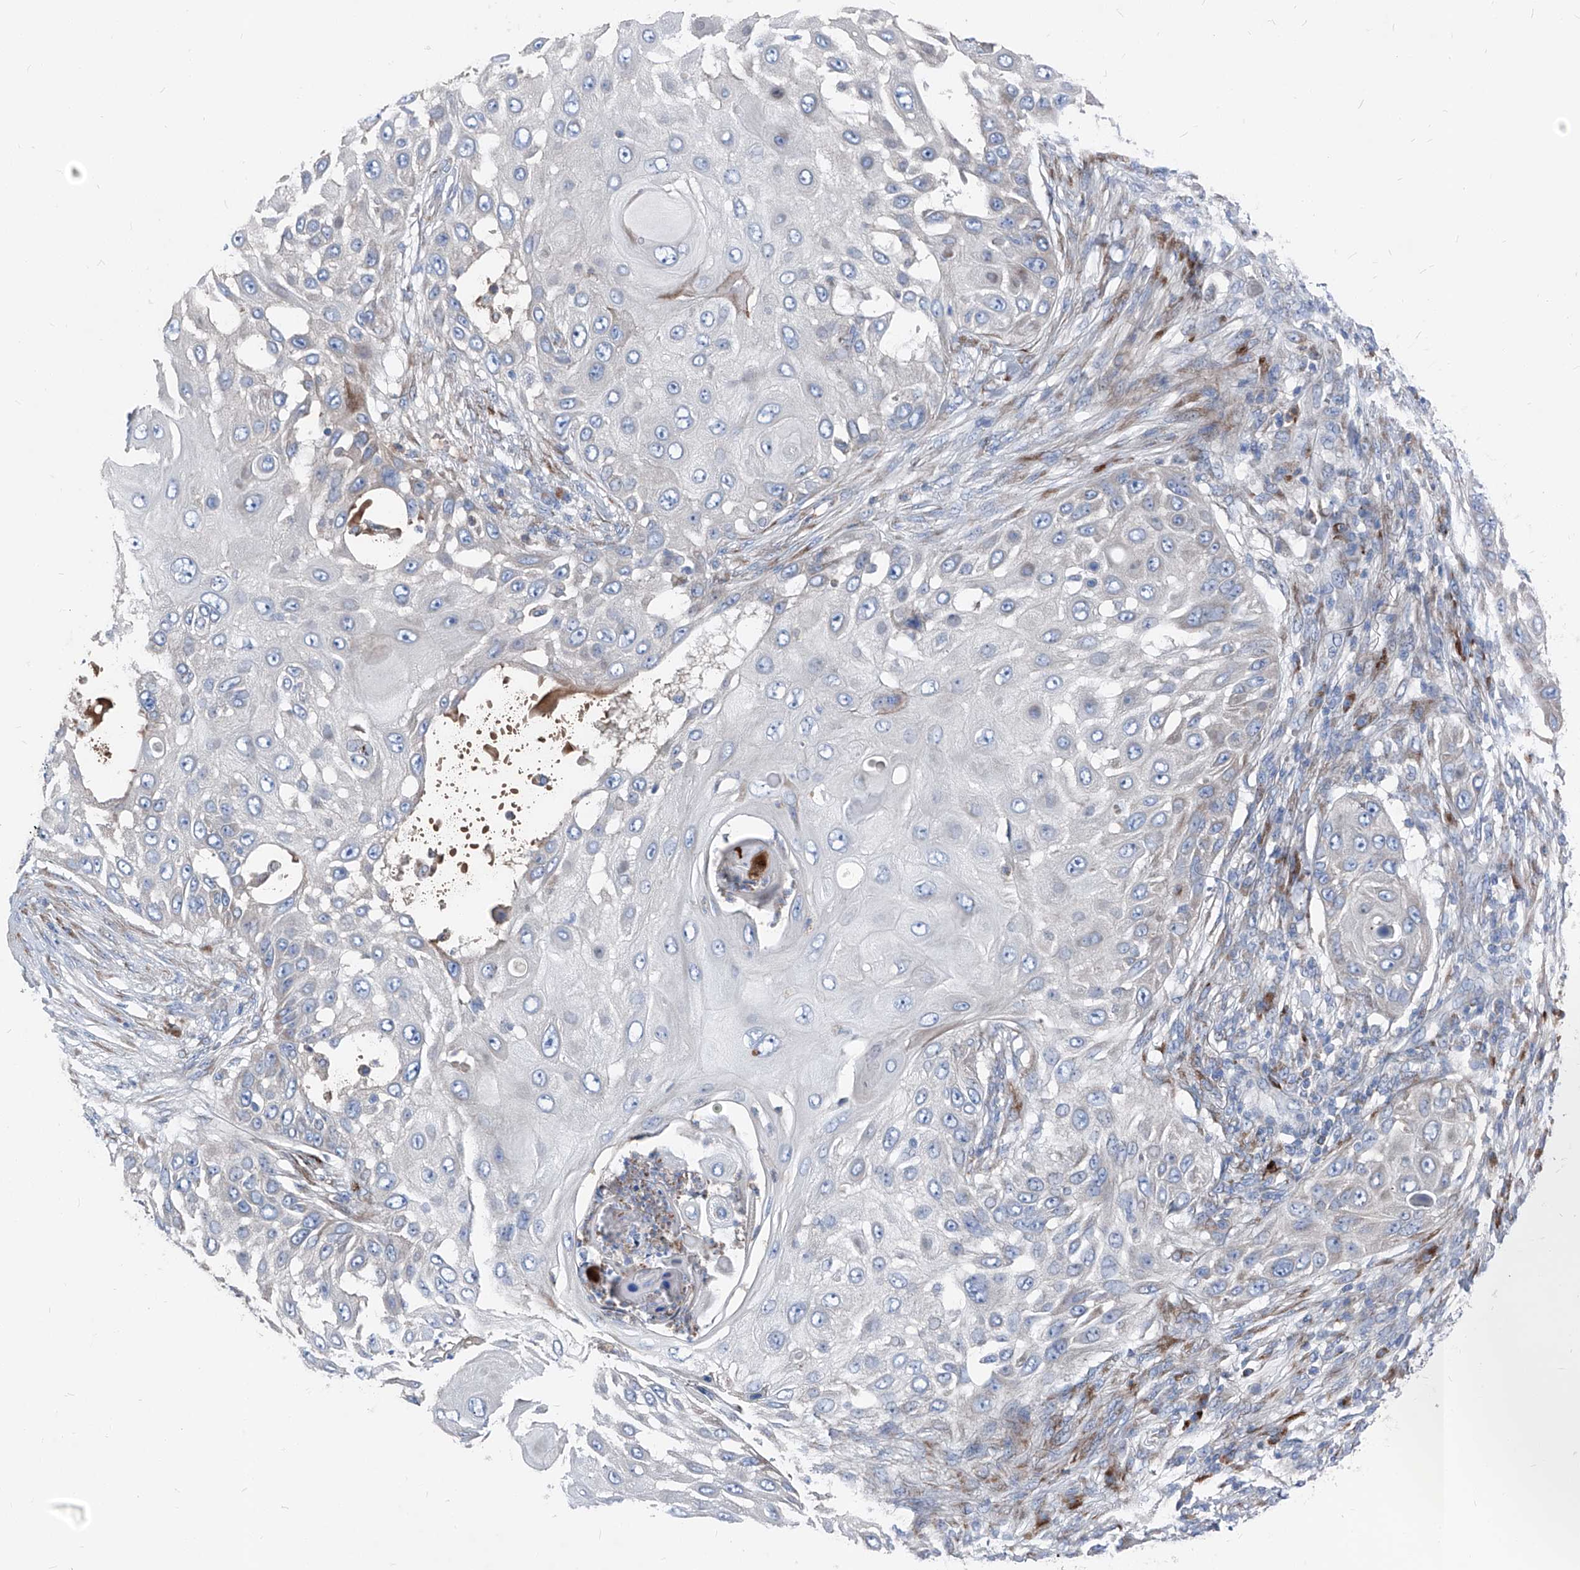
{"staining": {"intensity": "negative", "quantity": "none", "location": "none"}, "tissue": "skin cancer", "cell_type": "Tumor cells", "image_type": "cancer", "snomed": [{"axis": "morphology", "description": "Squamous cell carcinoma, NOS"}, {"axis": "topography", "description": "Skin"}], "caption": "DAB immunohistochemical staining of human skin cancer exhibits no significant expression in tumor cells.", "gene": "IFI27", "patient": {"sex": "female", "age": 44}}